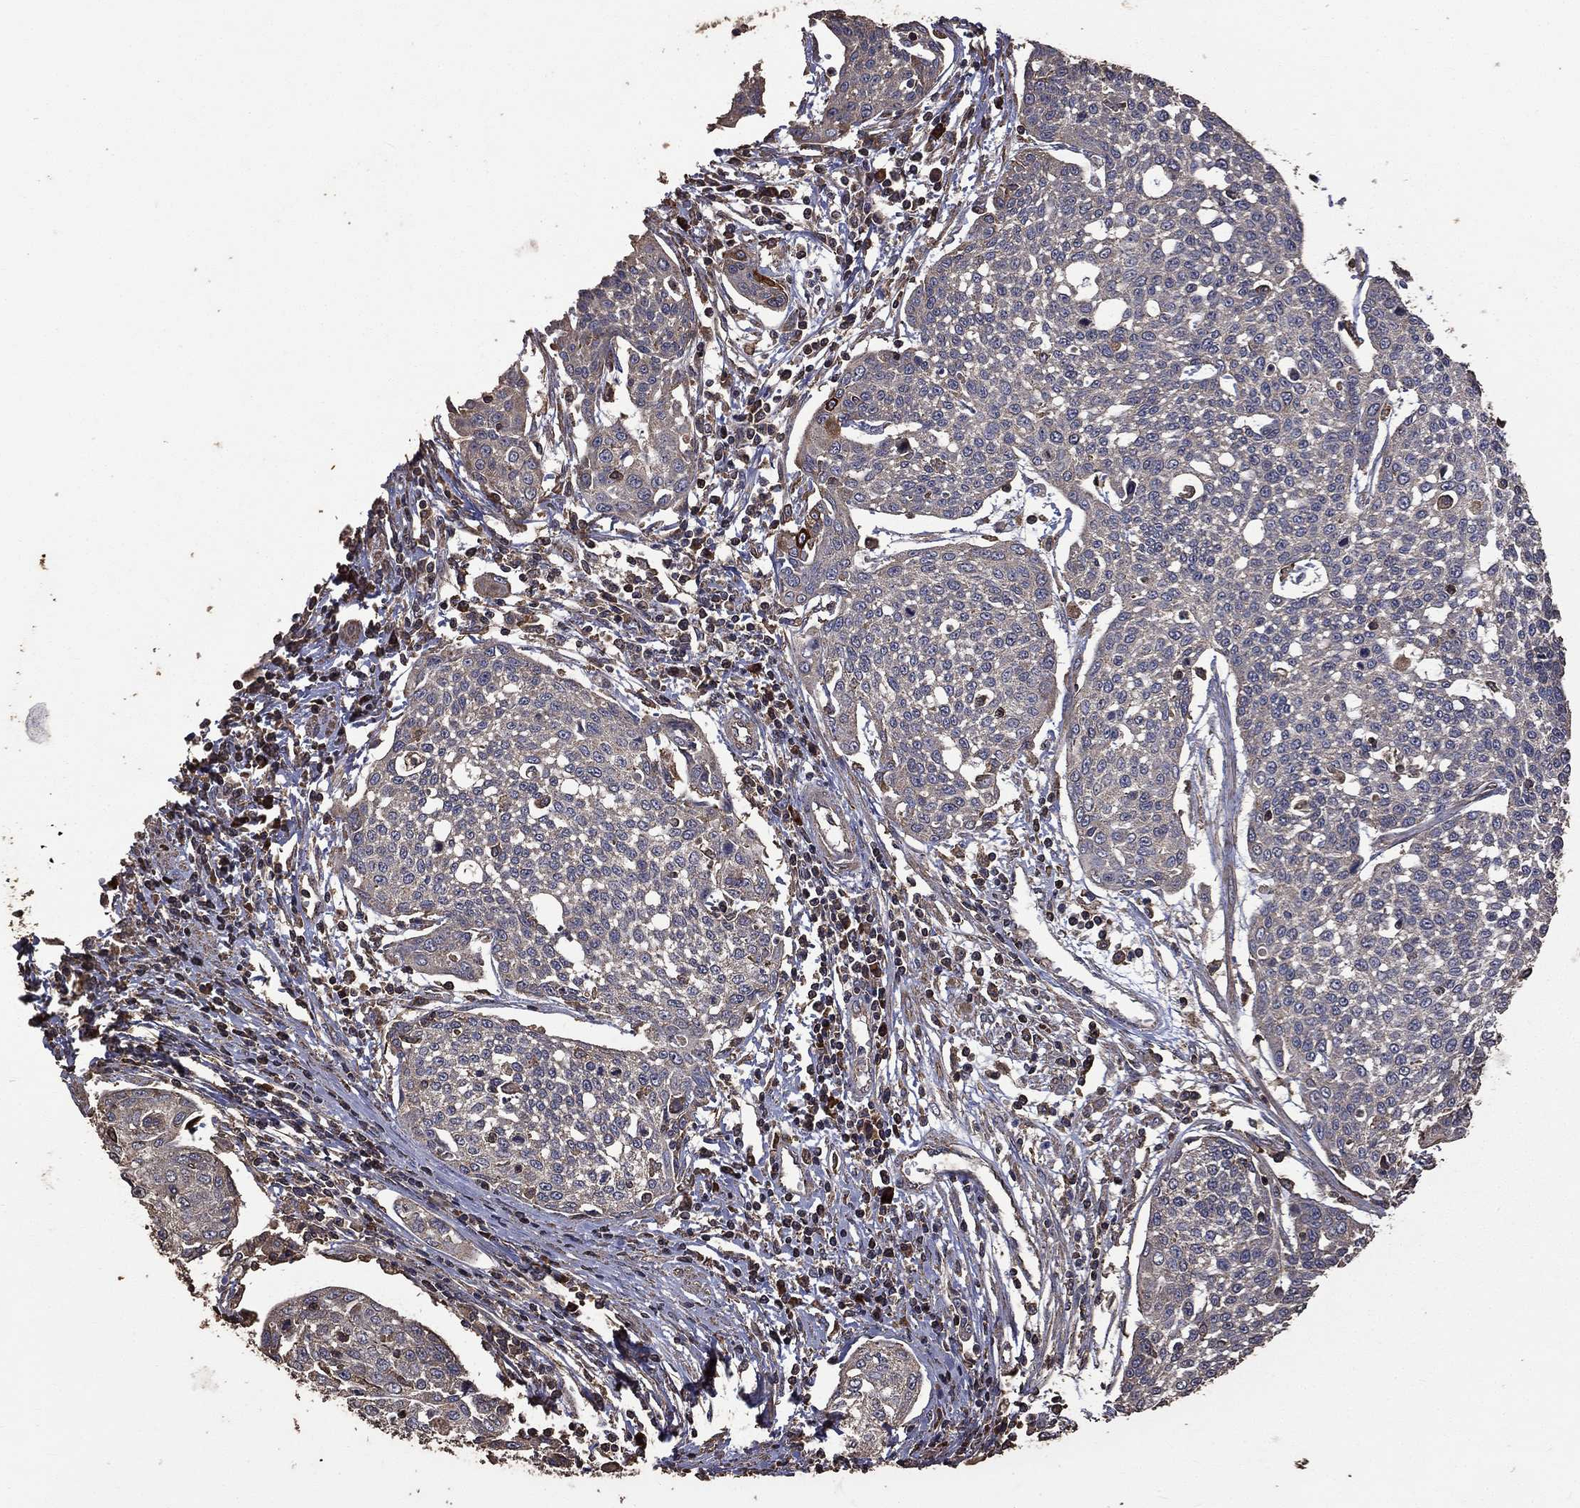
{"staining": {"intensity": "negative", "quantity": "none", "location": "none"}, "tissue": "cervical cancer", "cell_type": "Tumor cells", "image_type": "cancer", "snomed": [{"axis": "morphology", "description": "Squamous cell carcinoma, NOS"}, {"axis": "topography", "description": "Cervix"}], "caption": "Immunohistochemistry (IHC) of squamous cell carcinoma (cervical) exhibits no positivity in tumor cells.", "gene": "METTL27", "patient": {"sex": "female", "age": 34}}